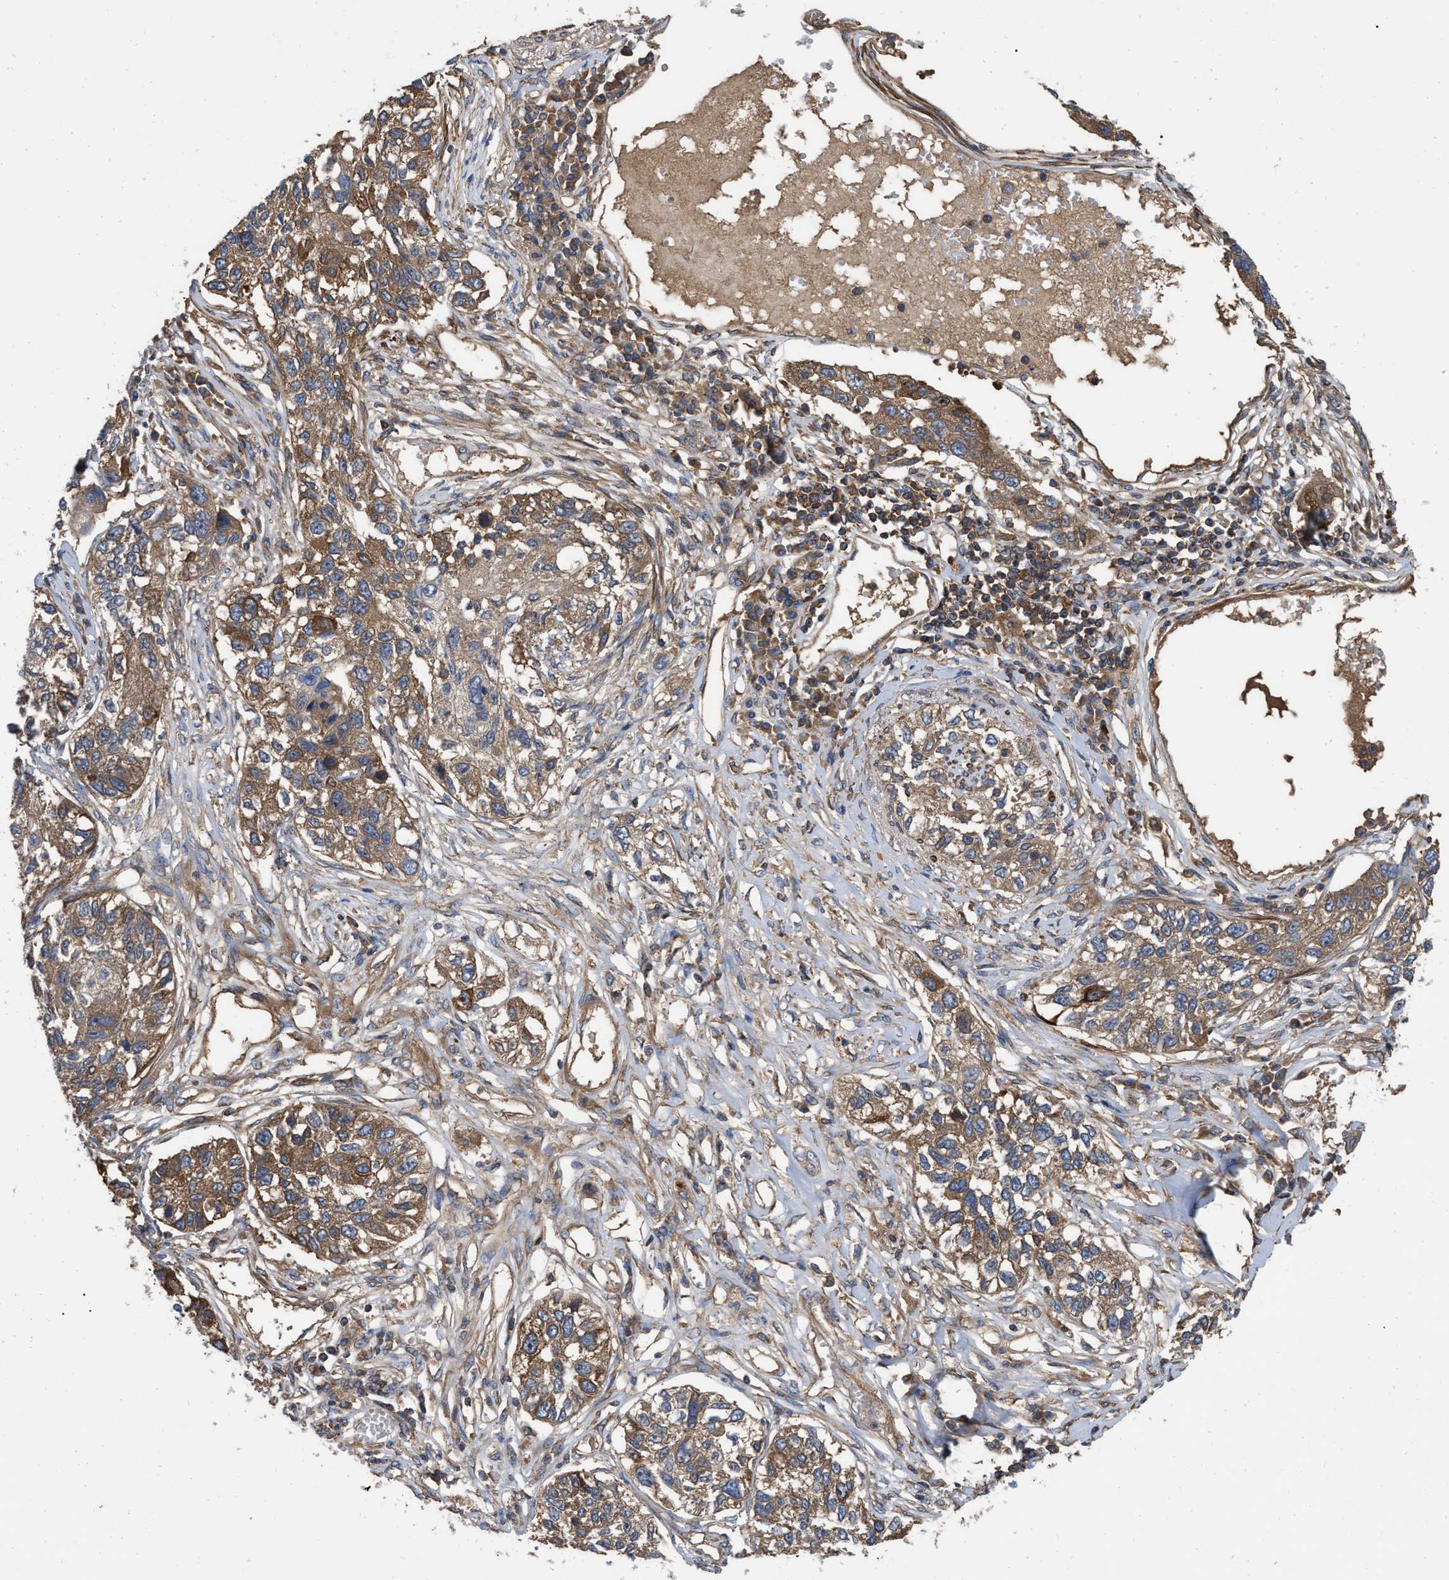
{"staining": {"intensity": "moderate", "quantity": ">75%", "location": "cytoplasmic/membranous"}, "tissue": "lung cancer", "cell_type": "Tumor cells", "image_type": "cancer", "snomed": [{"axis": "morphology", "description": "Squamous cell carcinoma, NOS"}, {"axis": "topography", "description": "Lung"}], "caption": "A photomicrograph showing moderate cytoplasmic/membranous expression in approximately >75% of tumor cells in lung cancer (squamous cell carcinoma), as visualized by brown immunohistochemical staining.", "gene": "RABEP1", "patient": {"sex": "male", "age": 71}}